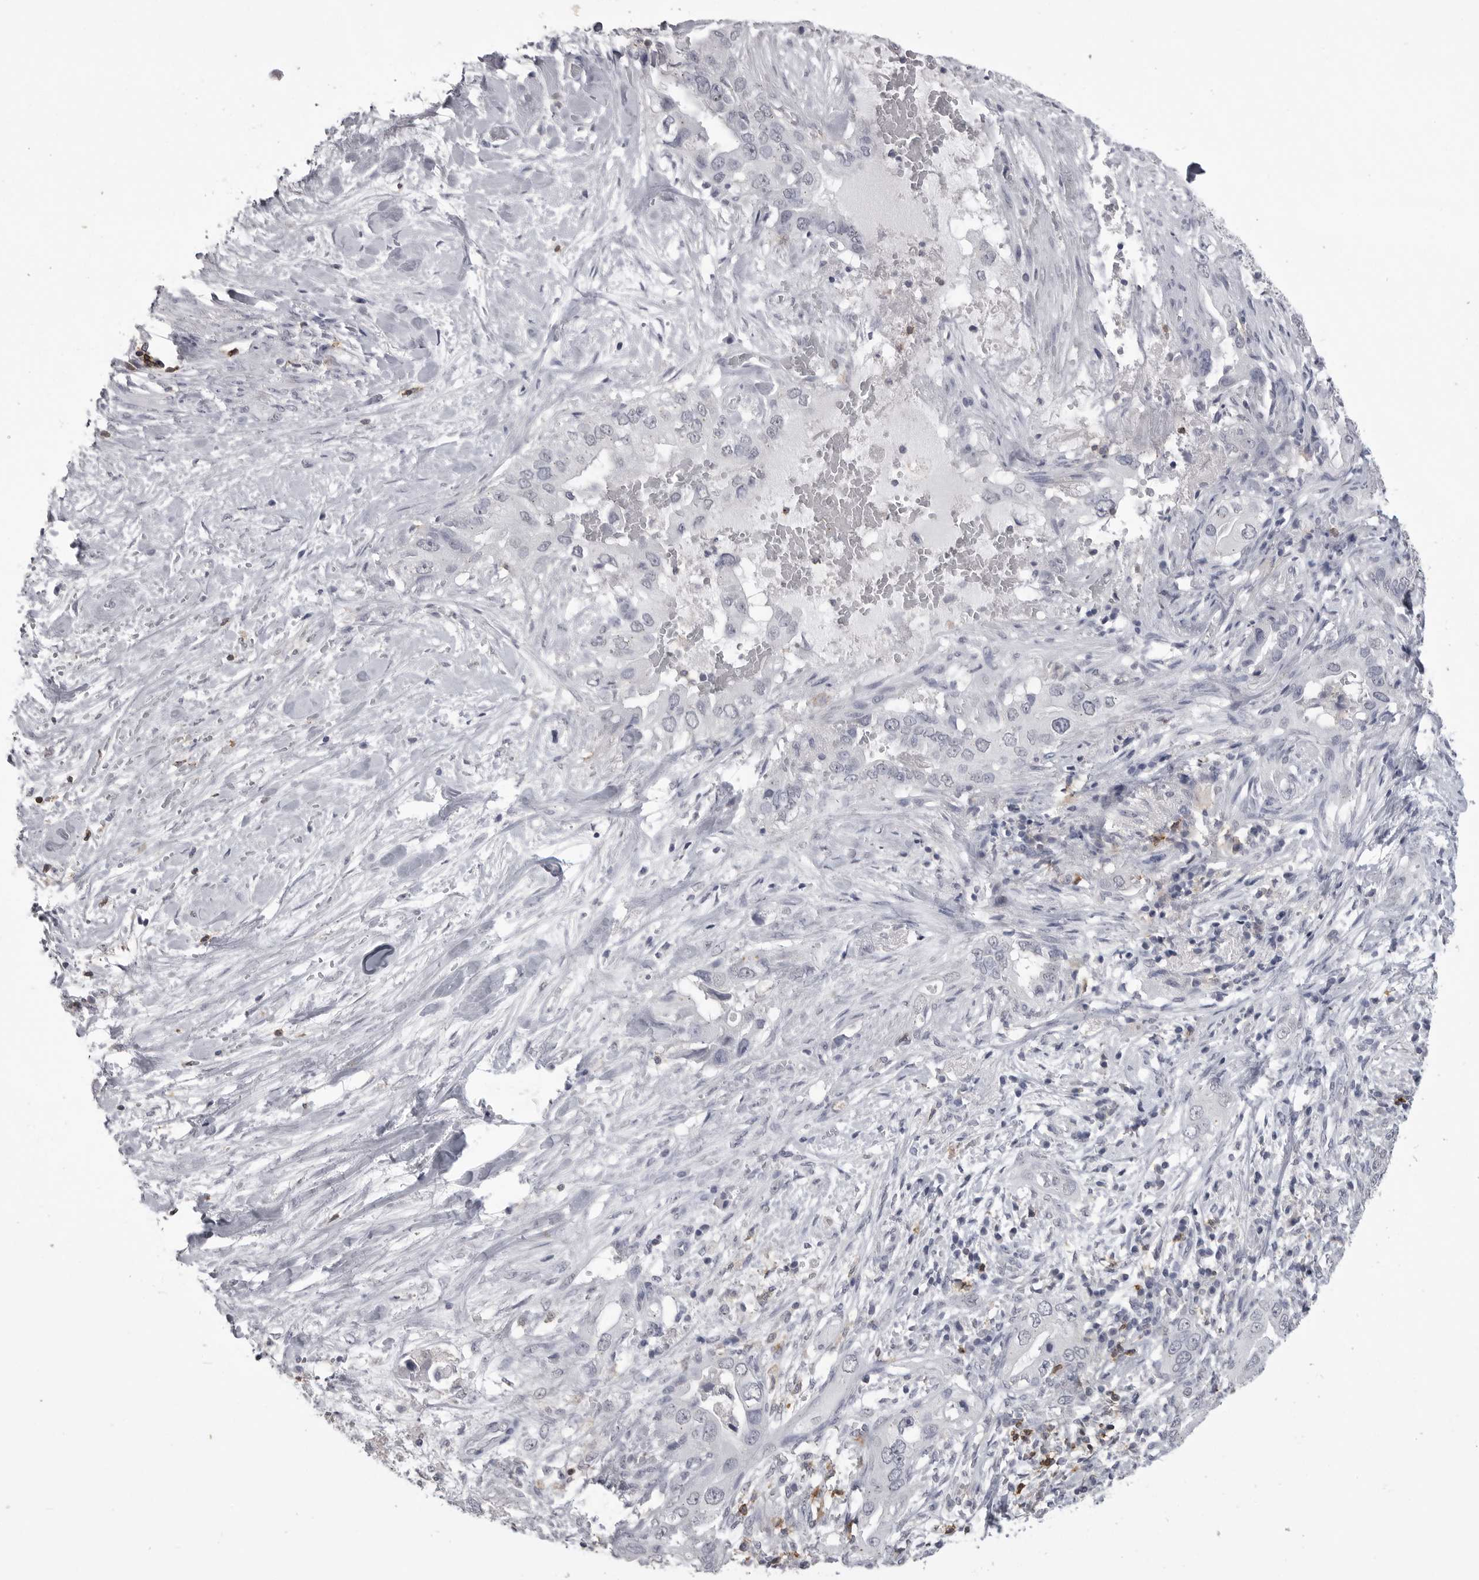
{"staining": {"intensity": "negative", "quantity": "none", "location": "none"}, "tissue": "pancreatic cancer", "cell_type": "Tumor cells", "image_type": "cancer", "snomed": [{"axis": "morphology", "description": "Inflammation, NOS"}, {"axis": "morphology", "description": "Adenocarcinoma, NOS"}, {"axis": "topography", "description": "Pancreas"}], "caption": "Immunohistochemical staining of human pancreatic cancer (adenocarcinoma) reveals no significant positivity in tumor cells.", "gene": "ITGAL", "patient": {"sex": "female", "age": 56}}